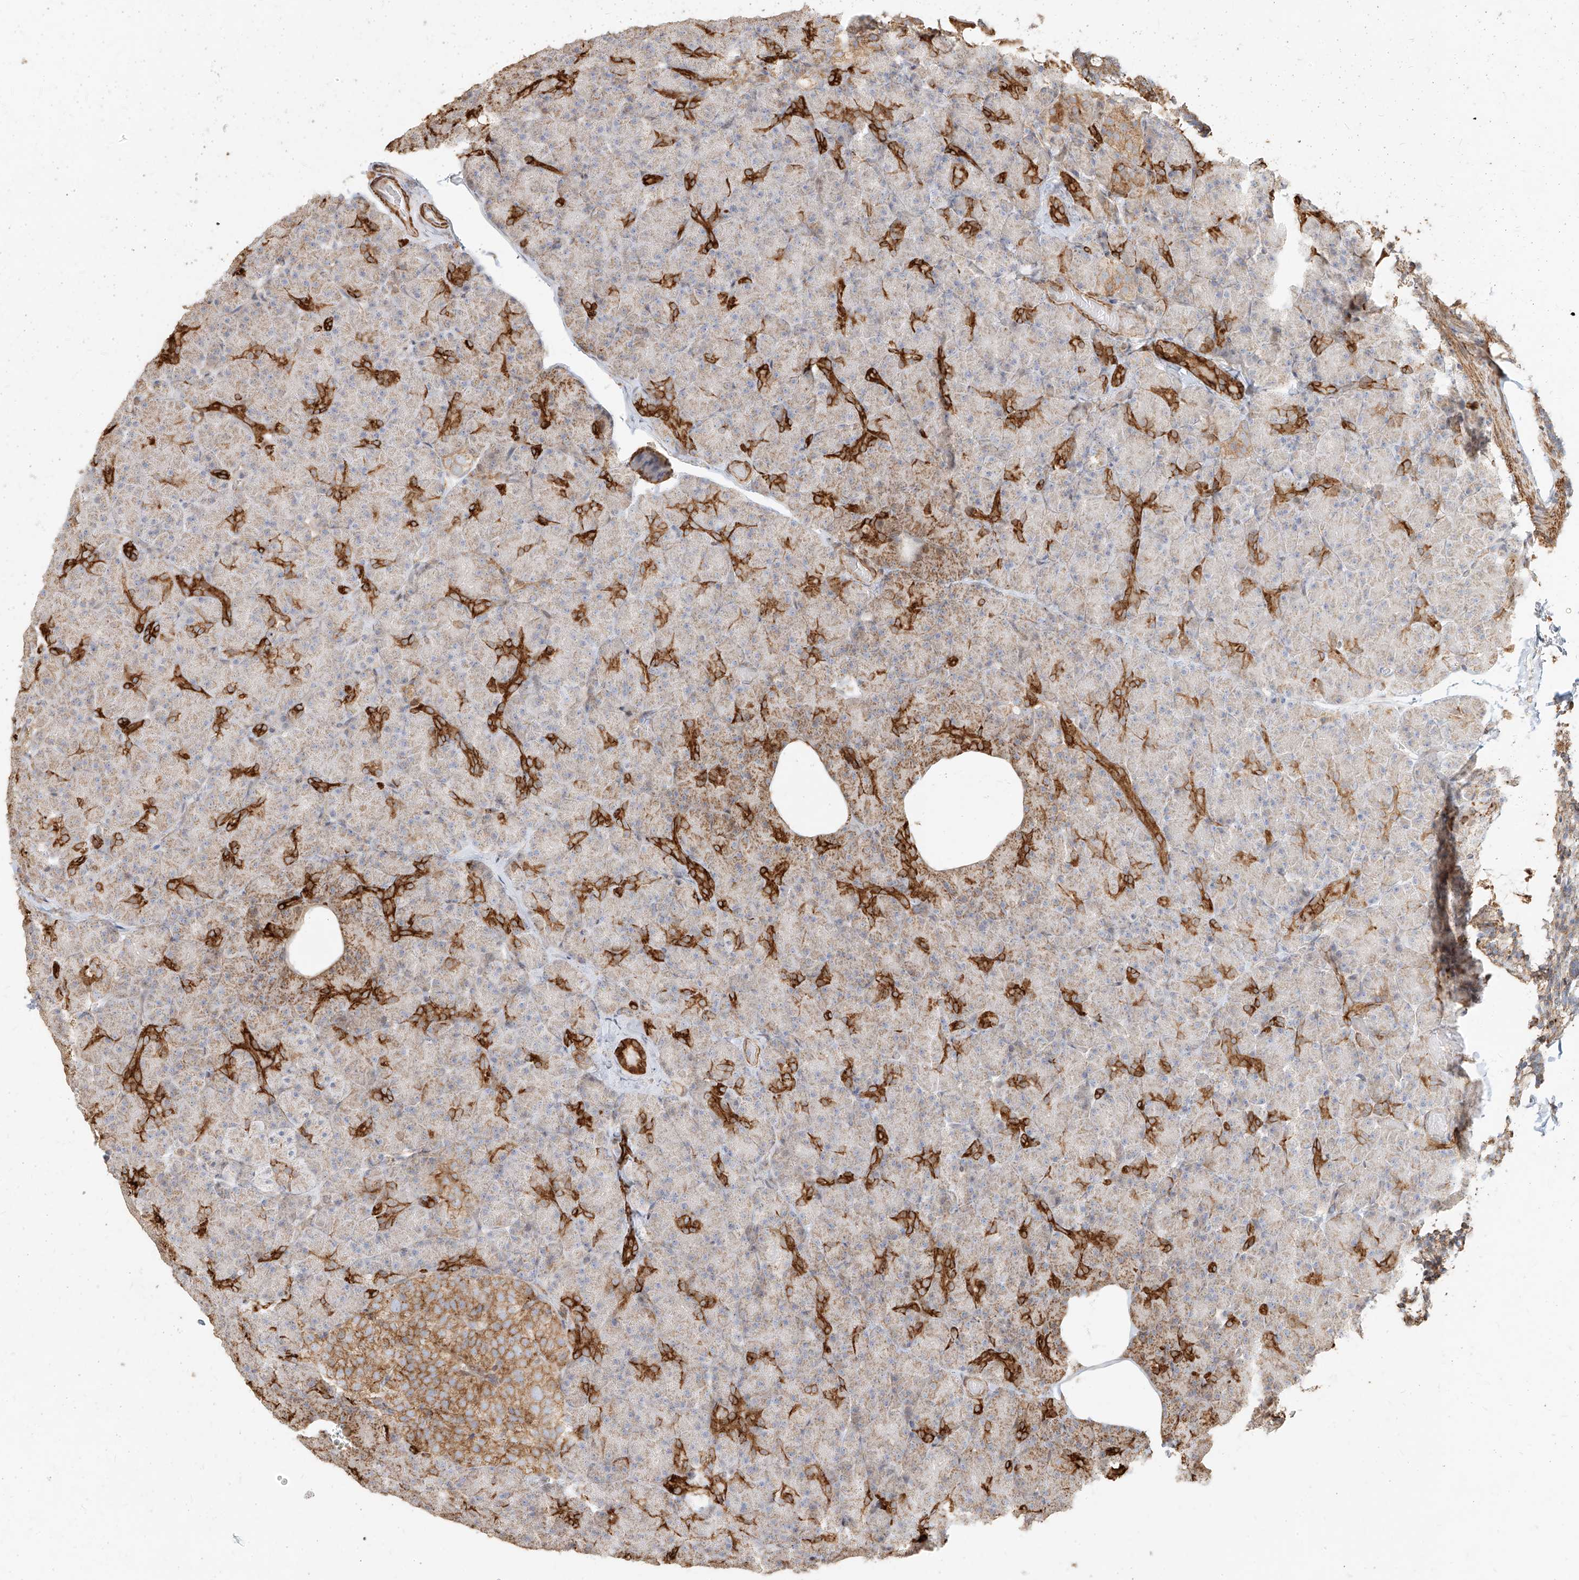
{"staining": {"intensity": "strong", "quantity": "<25%", "location": "cytoplasmic/membranous"}, "tissue": "pancreas", "cell_type": "Exocrine glandular cells", "image_type": "normal", "snomed": [{"axis": "morphology", "description": "Normal tissue, NOS"}, {"axis": "topography", "description": "Pancreas"}], "caption": "Strong cytoplasmic/membranous protein expression is present in approximately <25% of exocrine glandular cells in pancreas. (Stains: DAB in brown, nuclei in blue, Microscopy: brightfield microscopy at high magnification).", "gene": "MTX2", "patient": {"sex": "female", "age": 43}}